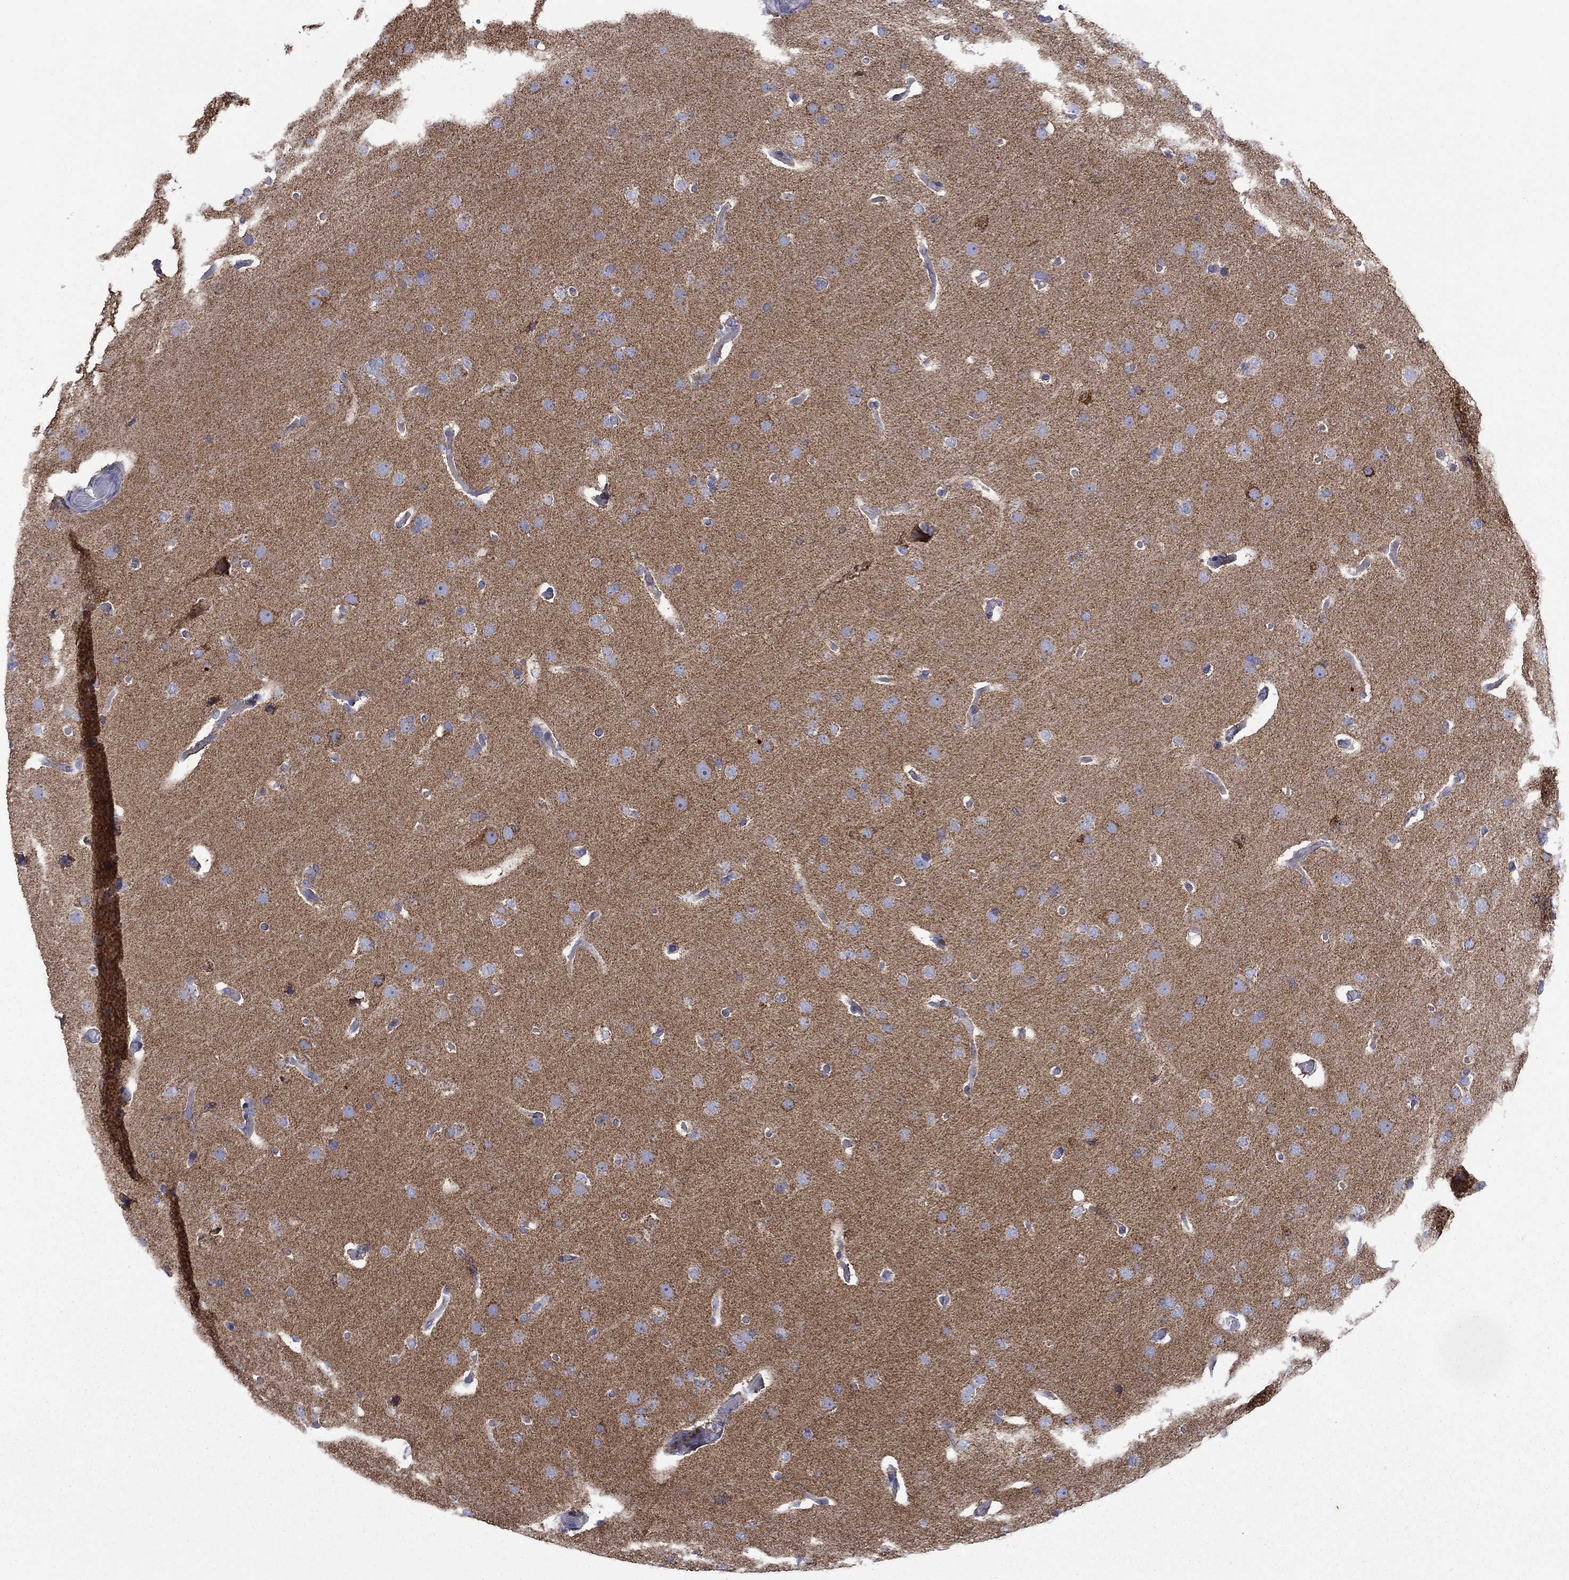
{"staining": {"intensity": "negative", "quantity": "none", "location": "none"}, "tissue": "glioma", "cell_type": "Tumor cells", "image_type": "cancer", "snomed": [{"axis": "morphology", "description": "Glioma, malignant, Low grade"}, {"axis": "topography", "description": "Brain"}], "caption": "Immunohistochemistry (IHC) micrograph of malignant glioma (low-grade) stained for a protein (brown), which displays no staining in tumor cells.", "gene": "CISD1", "patient": {"sex": "male", "age": 41}}